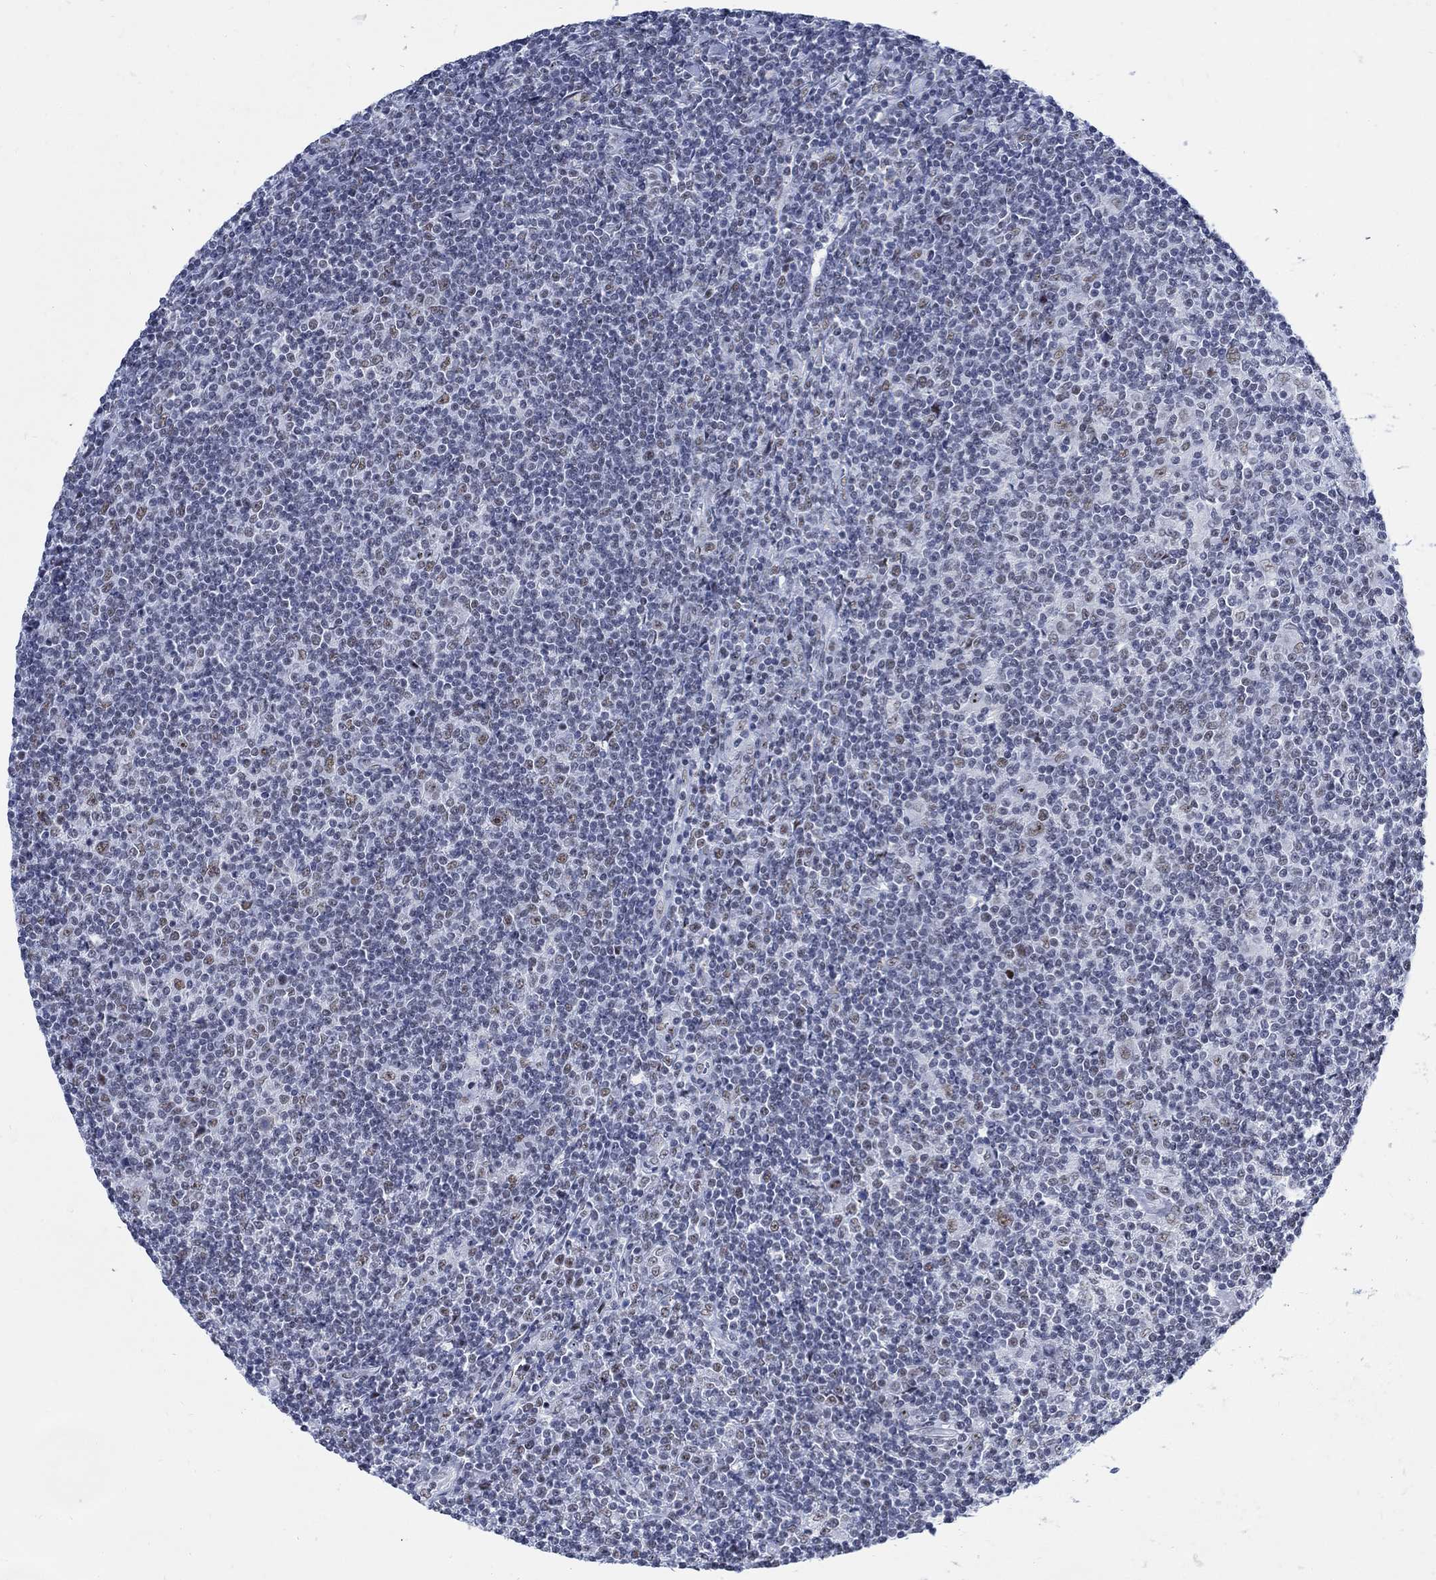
{"staining": {"intensity": "weak", "quantity": ">75%", "location": "nuclear"}, "tissue": "lymphoma", "cell_type": "Tumor cells", "image_type": "cancer", "snomed": [{"axis": "morphology", "description": "Hodgkin's disease, NOS"}, {"axis": "topography", "description": "Lymph node"}], "caption": "Tumor cells exhibit low levels of weak nuclear staining in approximately >75% of cells in human Hodgkin's disease. The staining was performed using DAB to visualize the protein expression in brown, while the nuclei were stained in blue with hematoxylin (Magnification: 20x).", "gene": "DLK1", "patient": {"sex": "male", "age": 40}}